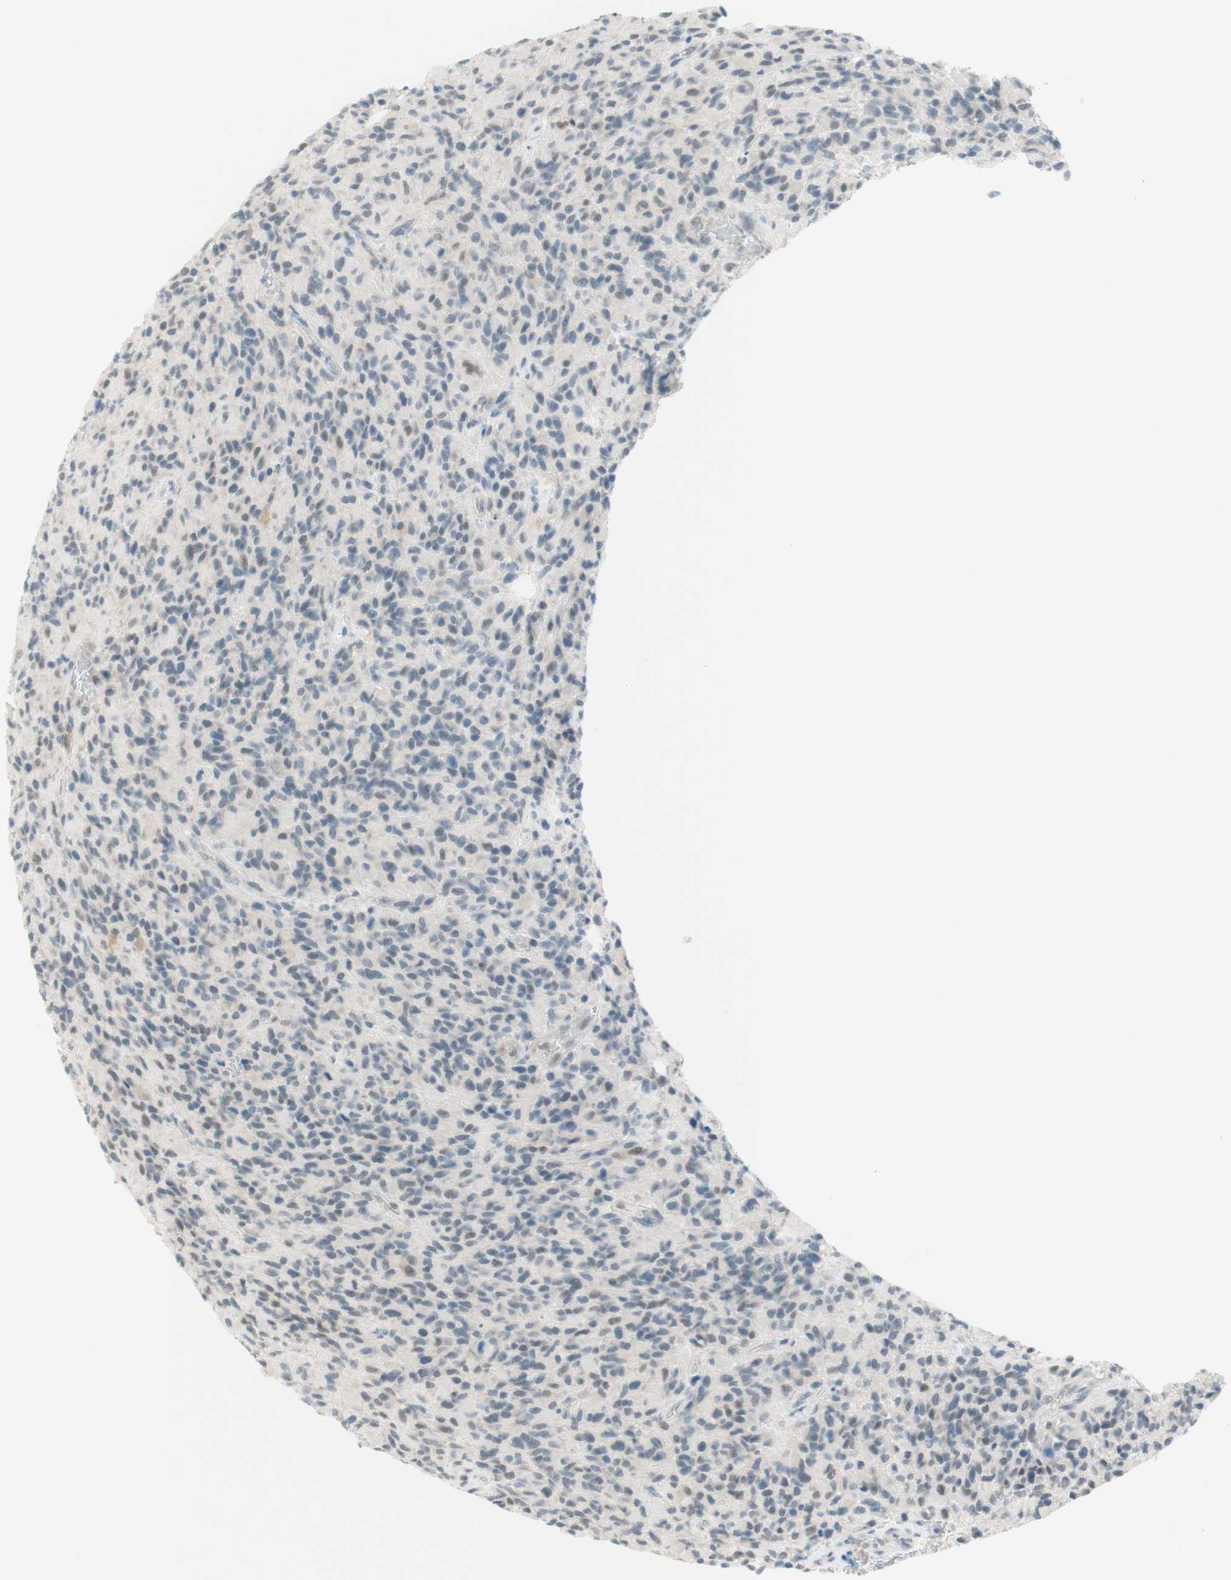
{"staining": {"intensity": "weak", "quantity": "<25%", "location": "nuclear"}, "tissue": "glioma", "cell_type": "Tumor cells", "image_type": "cancer", "snomed": [{"axis": "morphology", "description": "Glioma, malignant, High grade"}, {"axis": "topography", "description": "Brain"}], "caption": "IHC micrograph of glioma stained for a protein (brown), which demonstrates no expression in tumor cells. (DAB (3,3'-diaminobenzidine) immunohistochemistry (IHC), high magnification).", "gene": "JPH1", "patient": {"sex": "male", "age": 71}}